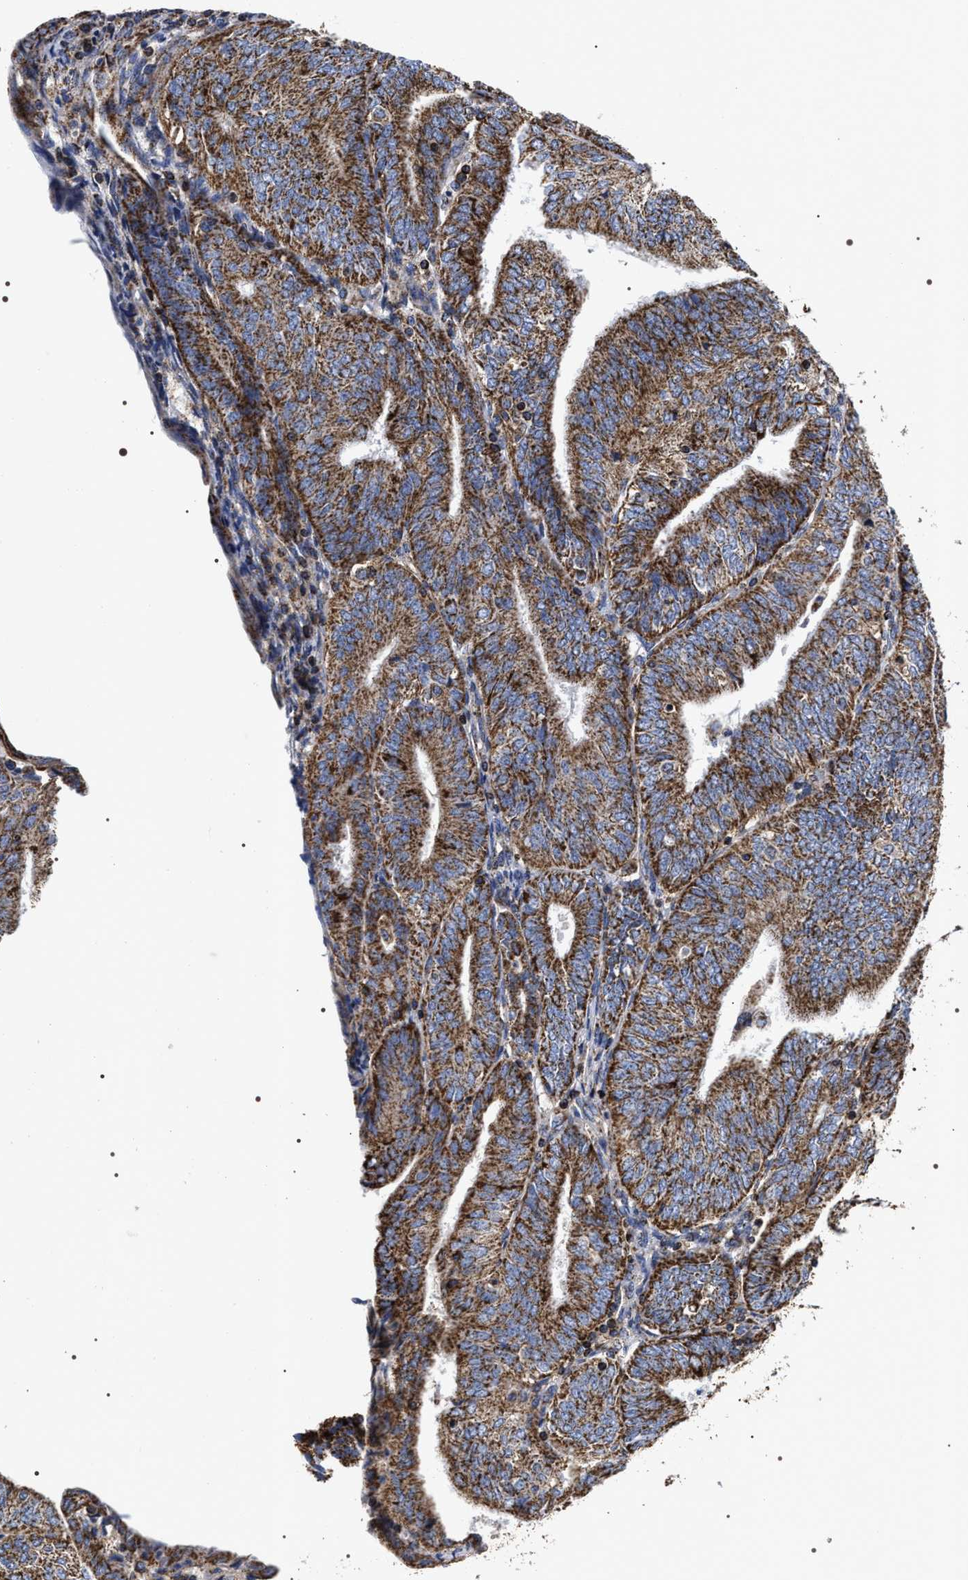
{"staining": {"intensity": "moderate", "quantity": ">75%", "location": "cytoplasmic/membranous"}, "tissue": "endometrial cancer", "cell_type": "Tumor cells", "image_type": "cancer", "snomed": [{"axis": "morphology", "description": "Adenocarcinoma, NOS"}, {"axis": "topography", "description": "Endometrium"}], "caption": "Immunohistochemistry histopathology image of neoplastic tissue: human endometrial adenocarcinoma stained using immunohistochemistry (IHC) displays medium levels of moderate protein expression localized specifically in the cytoplasmic/membranous of tumor cells, appearing as a cytoplasmic/membranous brown color.", "gene": "COG5", "patient": {"sex": "female", "age": 58}}